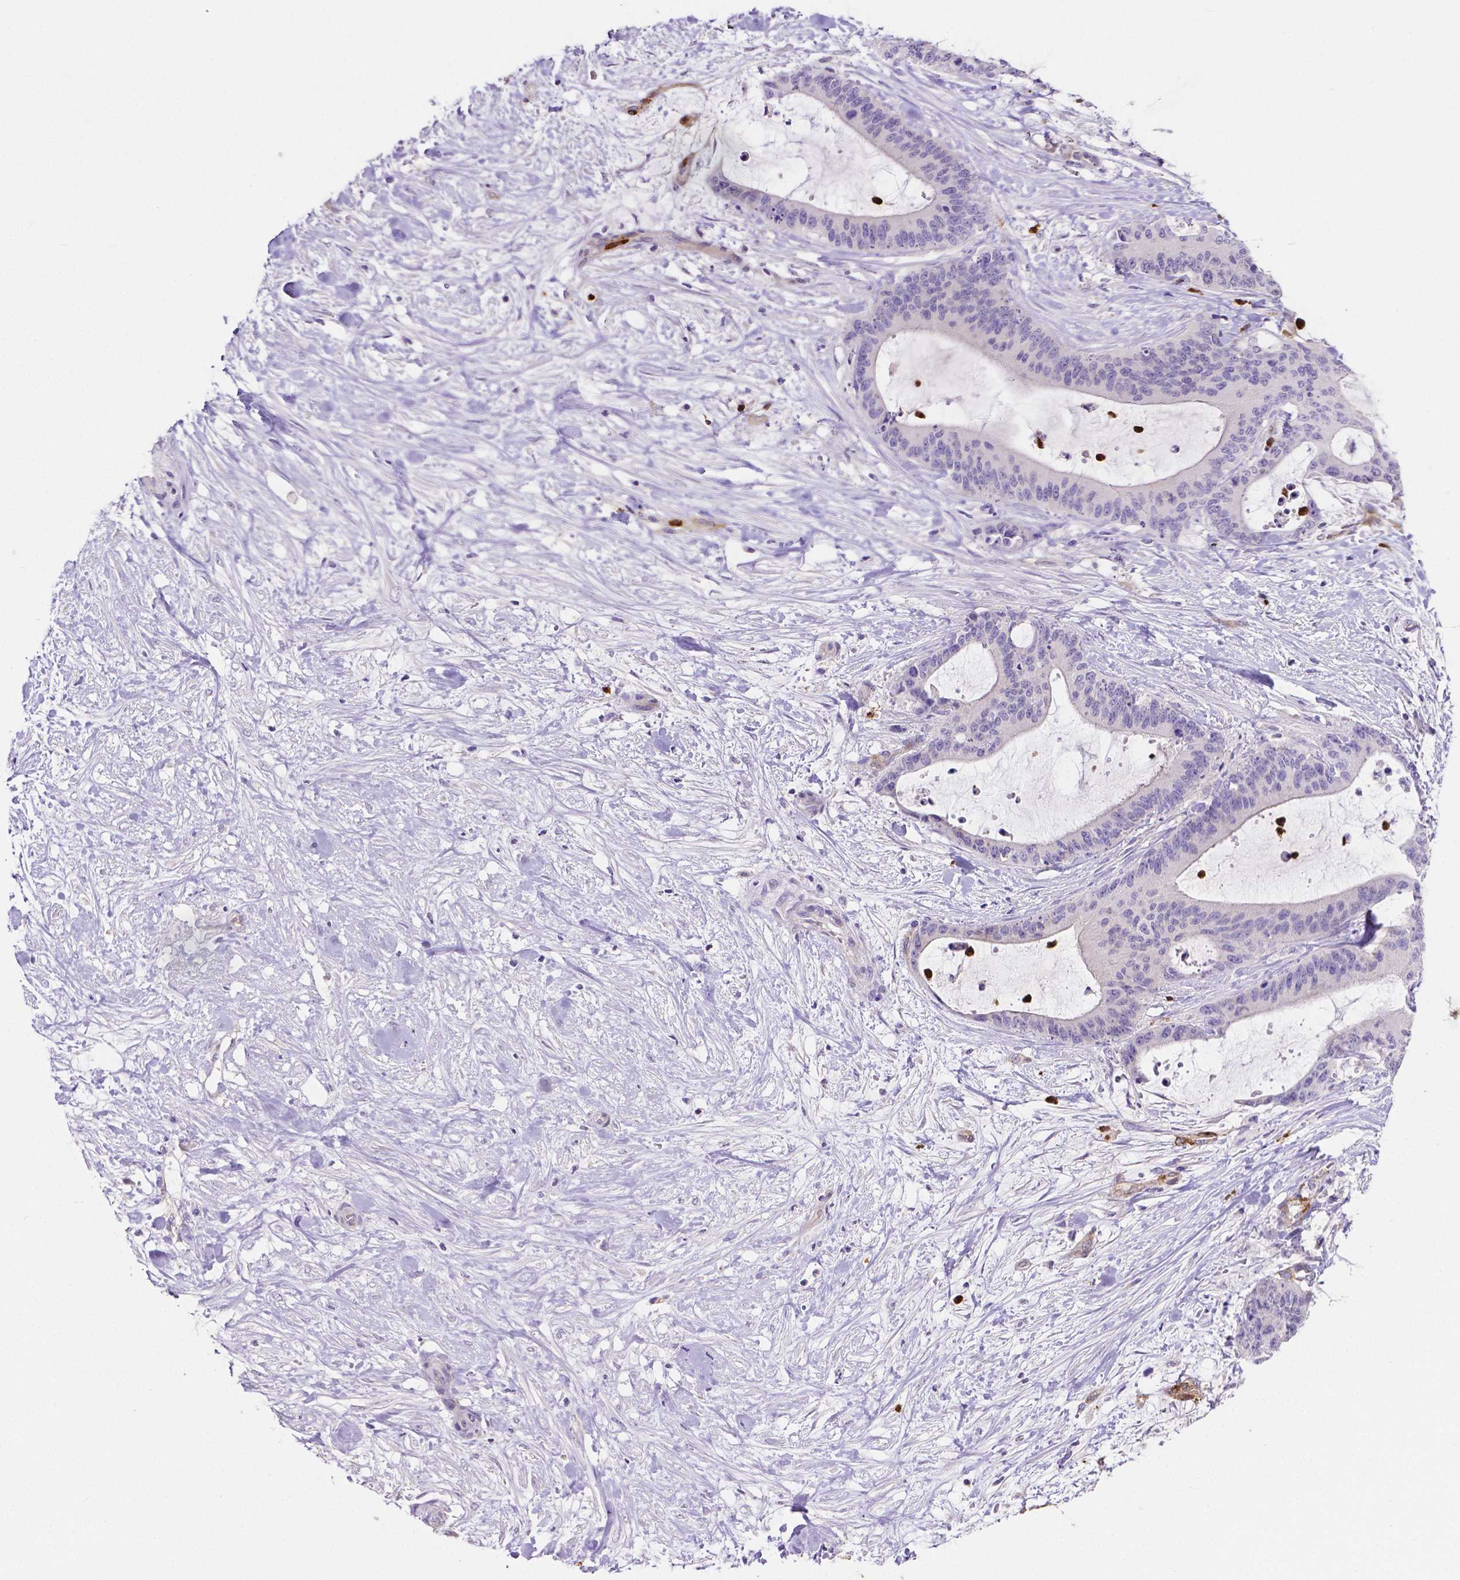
{"staining": {"intensity": "negative", "quantity": "none", "location": "none"}, "tissue": "liver cancer", "cell_type": "Tumor cells", "image_type": "cancer", "snomed": [{"axis": "morphology", "description": "Cholangiocarcinoma"}, {"axis": "topography", "description": "Liver"}], "caption": "A high-resolution photomicrograph shows IHC staining of liver cancer, which reveals no significant positivity in tumor cells. (Immunohistochemistry (ihc), brightfield microscopy, high magnification).", "gene": "MMP9", "patient": {"sex": "female", "age": 73}}